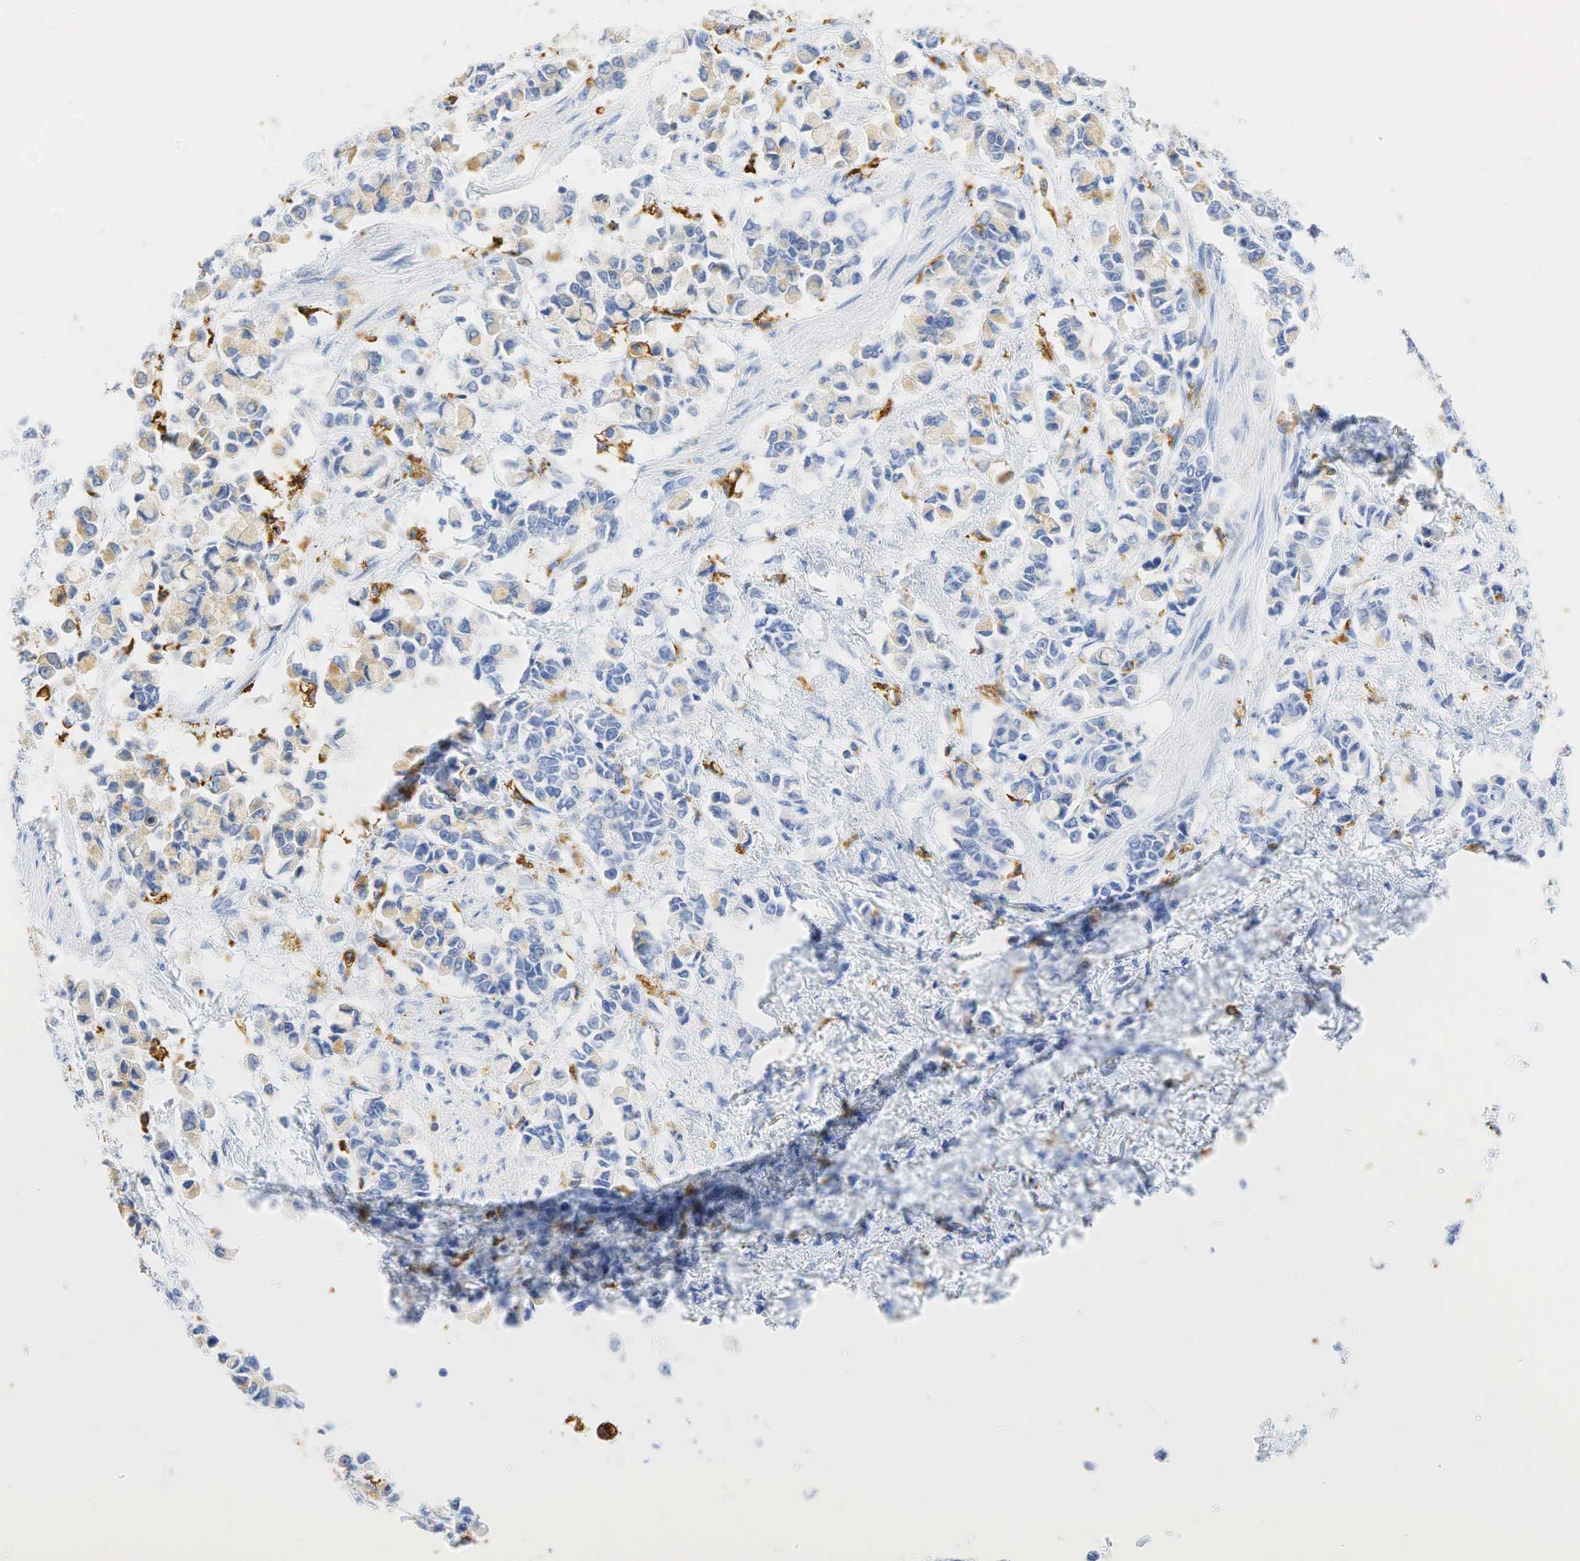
{"staining": {"intensity": "negative", "quantity": "none", "location": "none"}, "tissue": "stomach cancer", "cell_type": "Tumor cells", "image_type": "cancer", "snomed": [{"axis": "morphology", "description": "Adenocarcinoma, NOS"}, {"axis": "topography", "description": "Stomach"}], "caption": "A high-resolution image shows IHC staining of stomach cancer (adenocarcinoma), which shows no significant positivity in tumor cells.", "gene": "CD68", "patient": {"sex": "male", "age": 78}}